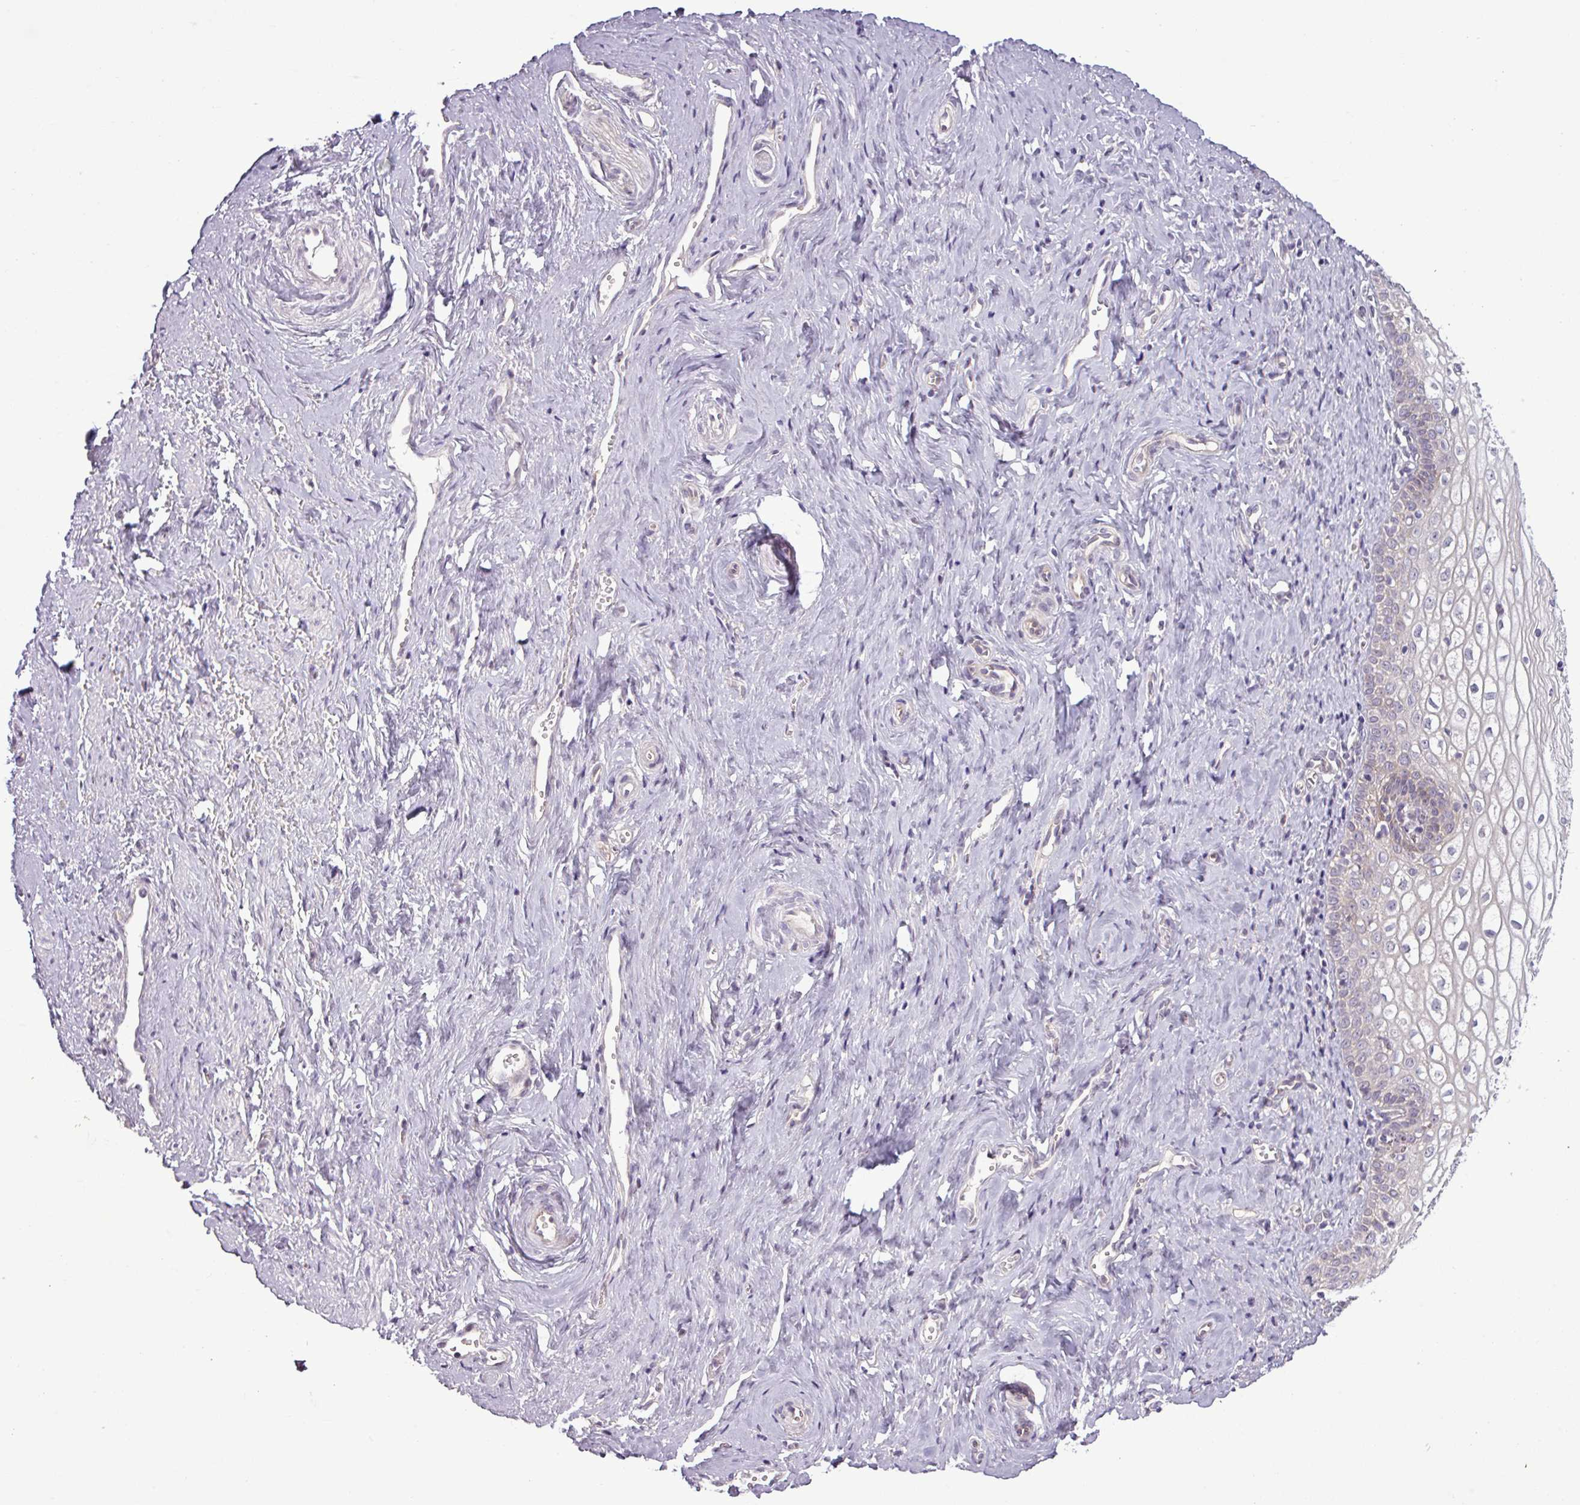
{"staining": {"intensity": "negative", "quantity": "none", "location": "none"}, "tissue": "vagina", "cell_type": "Squamous epithelial cells", "image_type": "normal", "snomed": [{"axis": "morphology", "description": "Normal tissue, NOS"}, {"axis": "topography", "description": "Vagina"}], "caption": "Micrograph shows no protein staining in squamous epithelial cells of normal vagina.", "gene": "GPT2", "patient": {"sex": "female", "age": 59}}